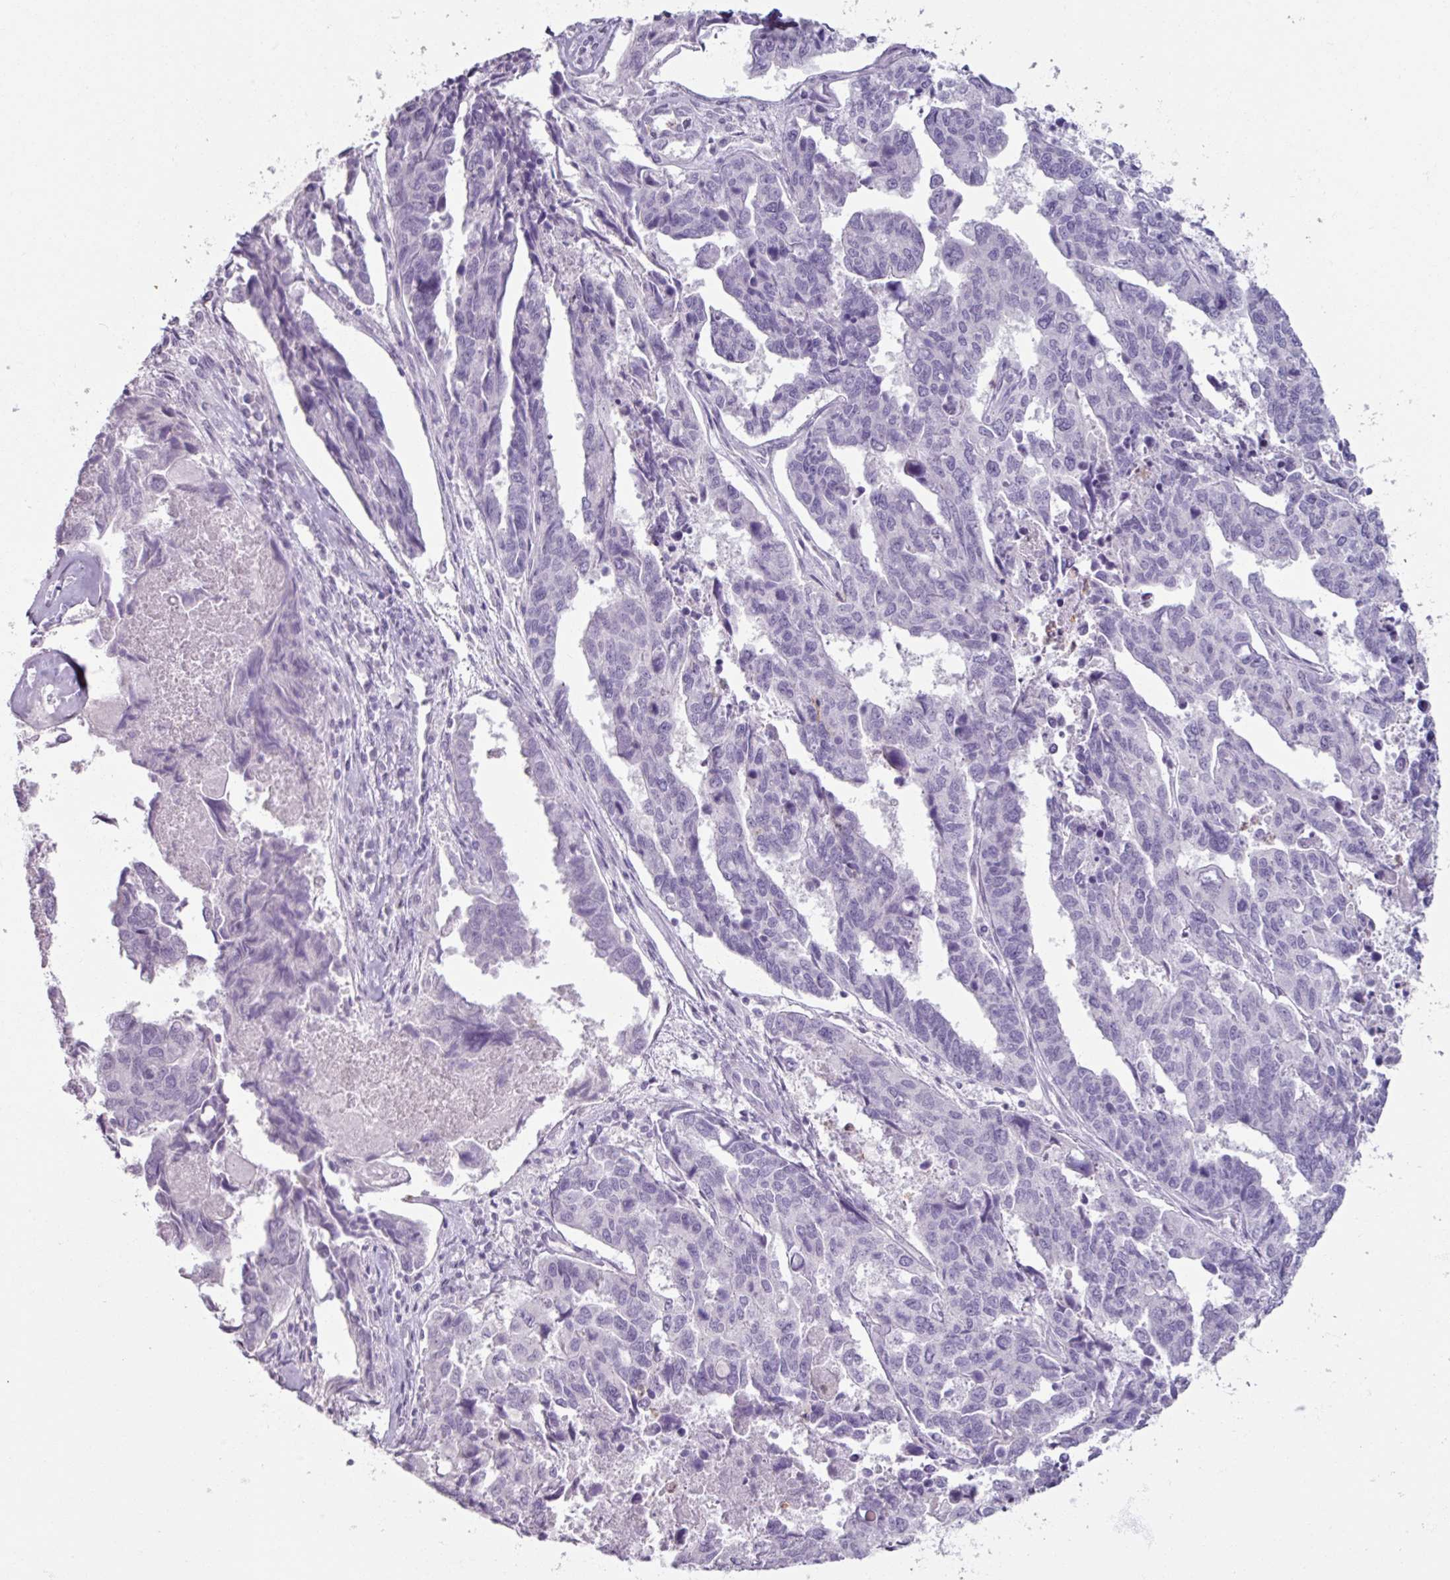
{"staining": {"intensity": "negative", "quantity": "none", "location": "none"}, "tissue": "endometrial cancer", "cell_type": "Tumor cells", "image_type": "cancer", "snomed": [{"axis": "morphology", "description": "Adenocarcinoma, NOS"}, {"axis": "topography", "description": "Endometrium"}], "caption": "IHC photomicrograph of human endometrial cancer stained for a protein (brown), which demonstrates no staining in tumor cells. Nuclei are stained in blue.", "gene": "ARG1", "patient": {"sex": "female", "age": 73}}